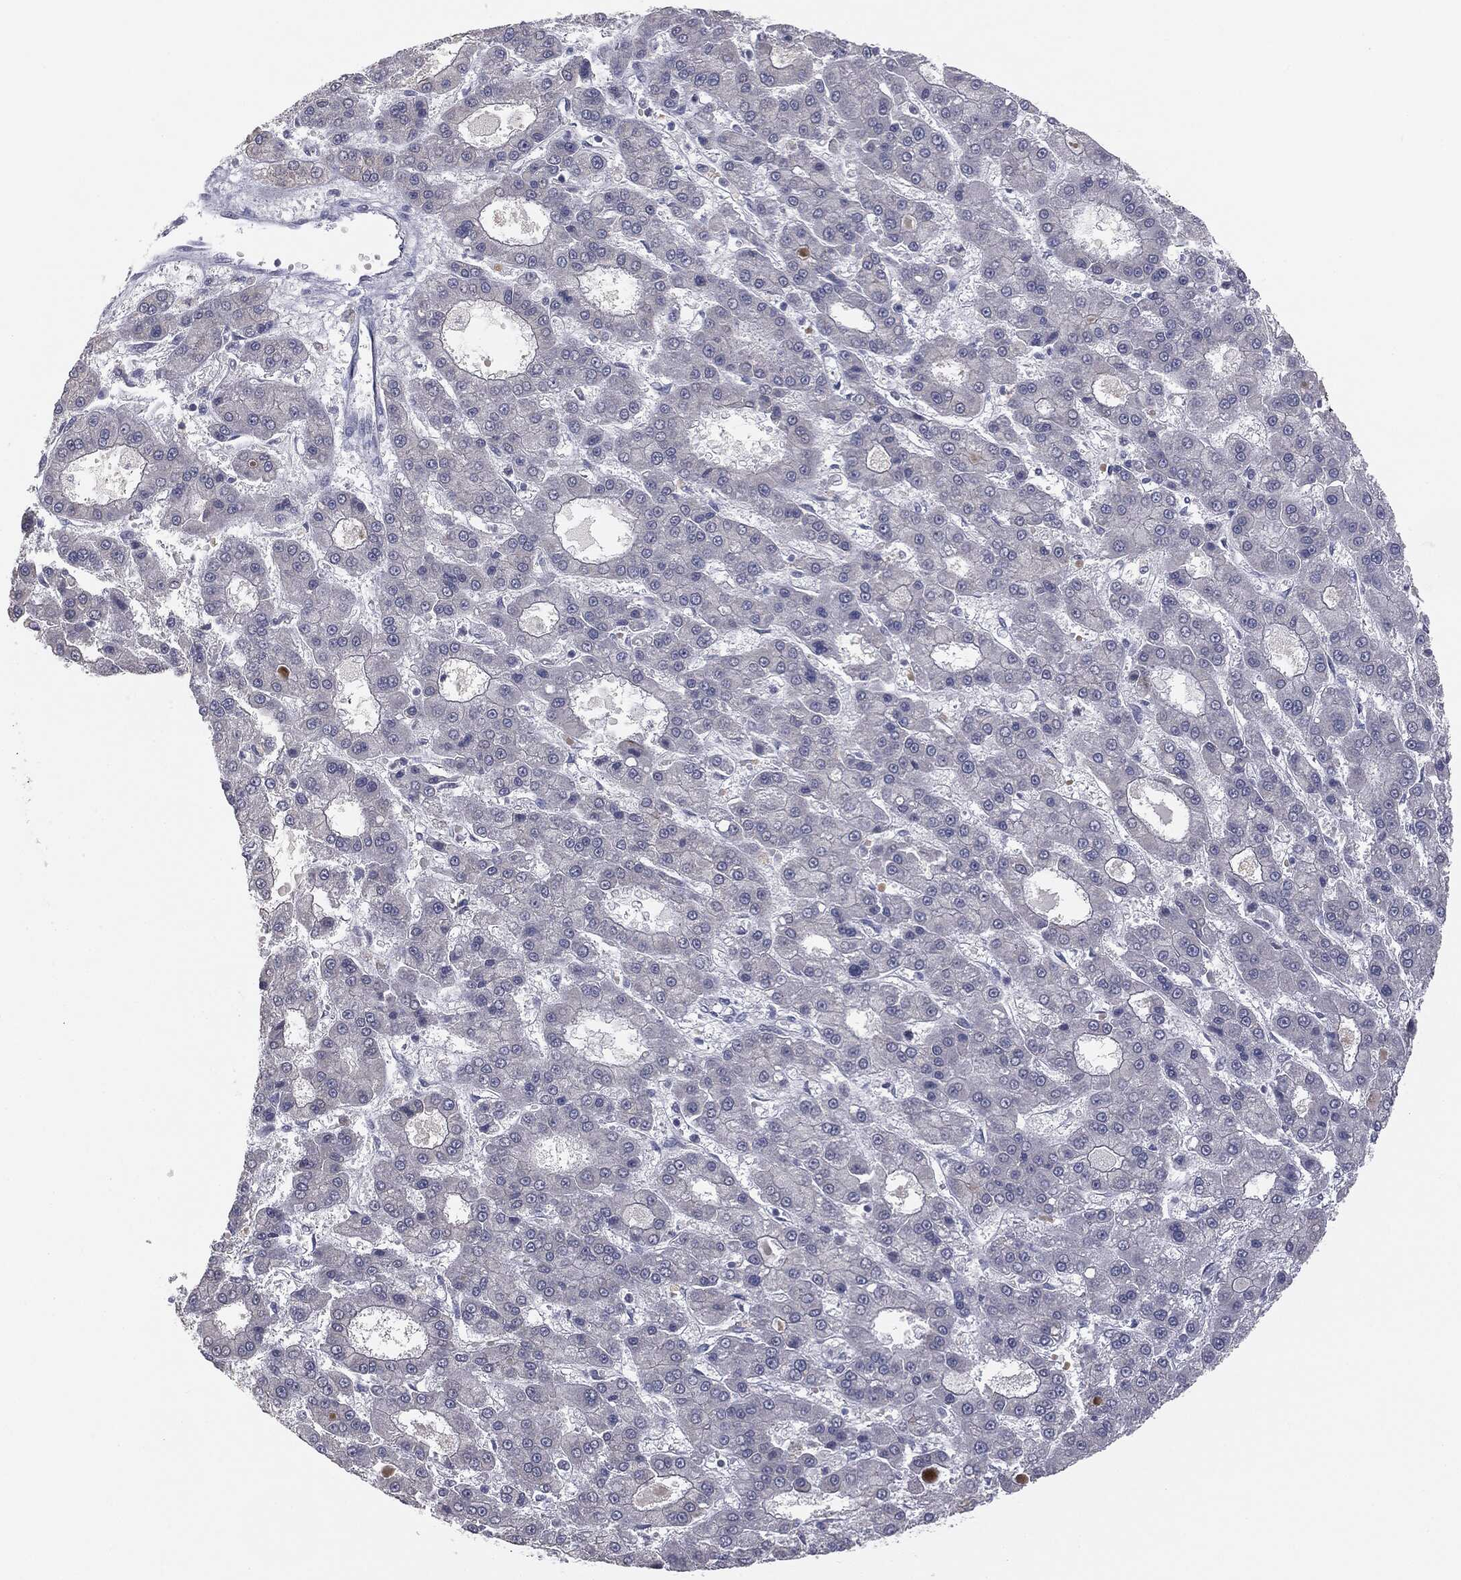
{"staining": {"intensity": "negative", "quantity": "none", "location": "none"}, "tissue": "liver cancer", "cell_type": "Tumor cells", "image_type": "cancer", "snomed": [{"axis": "morphology", "description": "Carcinoma, Hepatocellular, NOS"}, {"axis": "topography", "description": "Liver"}], "caption": "Liver hepatocellular carcinoma stained for a protein using immunohistochemistry (IHC) reveals no staining tumor cells.", "gene": "MUC1", "patient": {"sex": "male", "age": 70}}